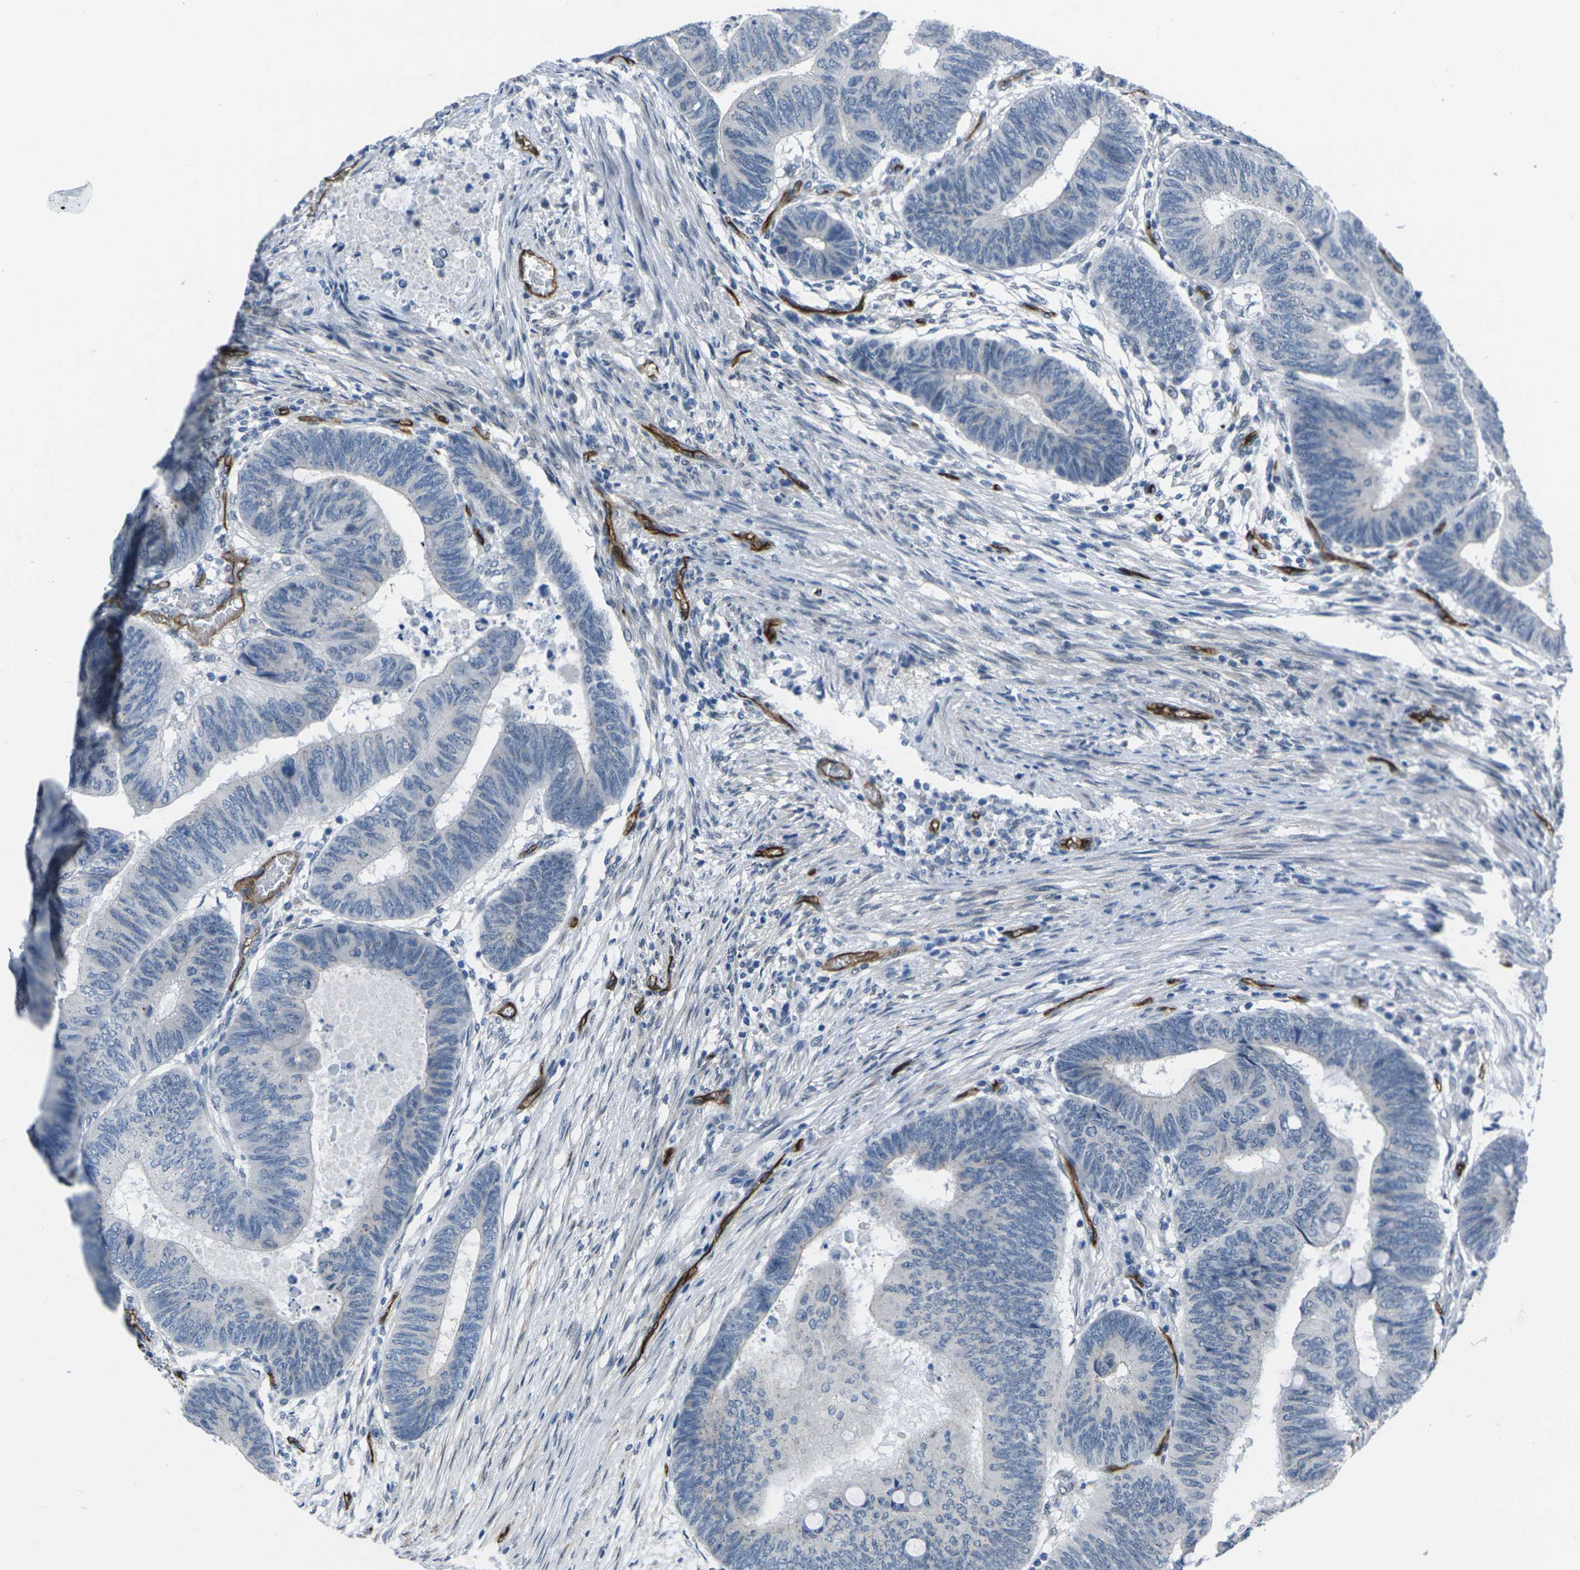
{"staining": {"intensity": "negative", "quantity": "none", "location": "none"}, "tissue": "colorectal cancer", "cell_type": "Tumor cells", "image_type": "cancer", "snomed": [{"axis": "morphology", "description": "Normal tissue, NOS"}, {"axis": "morphology", "description": "Adenocarcinoma, NOS"}, {"axis": "topography", "description": "Rectum"}, {"axis": "topography", "description": "Peripheral nerve tissue"}], "caption": "Histopathology image shows no significant protein staining in tumor cells of colorectal cancer.", "gene": "HSPA12B", "patient": {"sex": "male", "age": 92}}